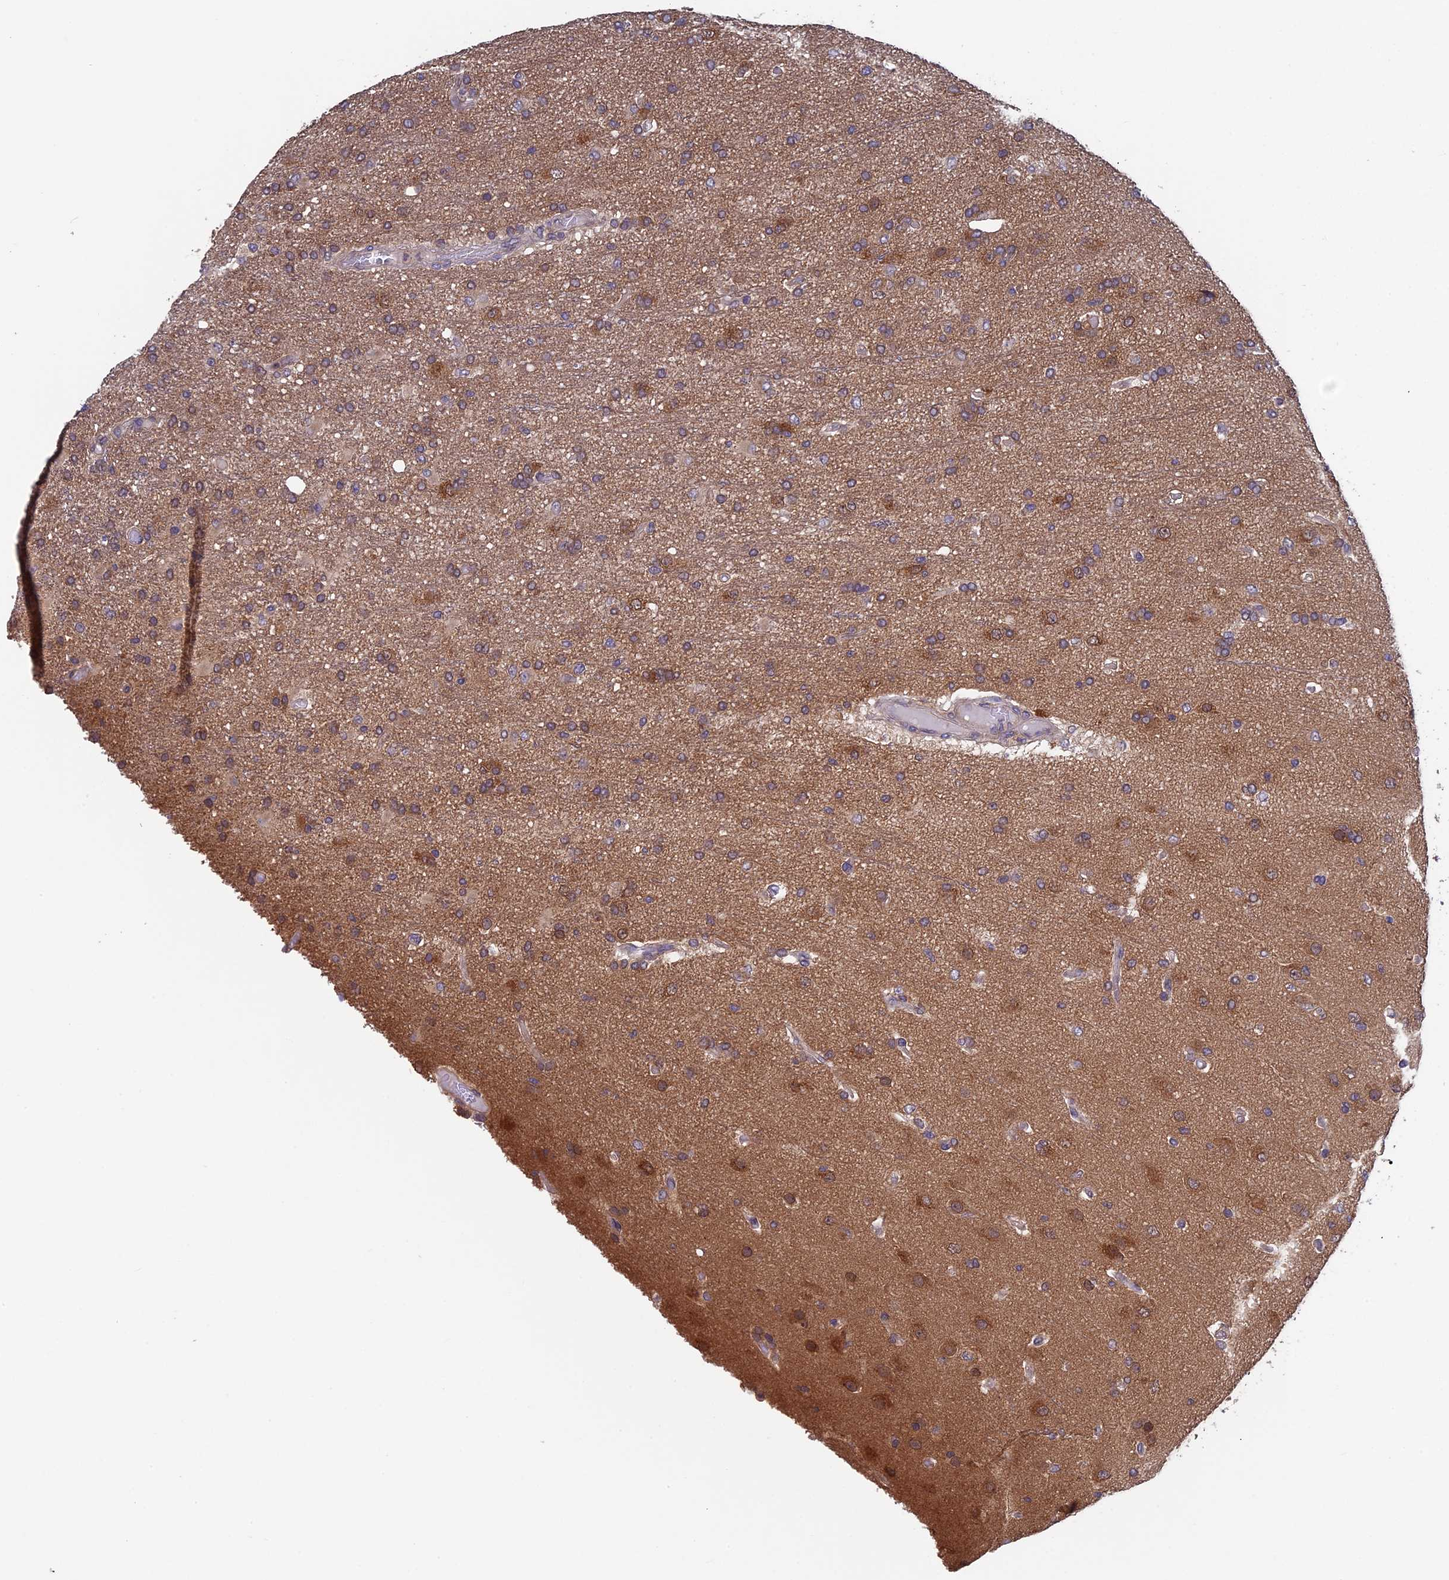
{"staining": {"intensity": "weak", "quantity": "25%-75%", "location": "cytoplasmic/membranous"}, "tissue": "glioma", "cell_type": "Tumor cells", "image_type": "cancer", "snomed": [{"axis": "morphology", "description": "Glioma, malignant, High grade"}, {"axis": "topography", "description": "Brain"}], "caption": "Immunohistochemistry (IHC) staining of malignant glioma (high-grade), which demonstrates low levels of weak cytoplasmic/membranous staining in approximately 25%-75% of tumor cells indicating weak cytoplasmic/membranous protein positivity. The staining was performed using DAB (brown) for protein detection and nuclei were counterstained in hematoxylin (blue).", "gene": "LCMT1", "patient": {"sex": "female", "age": 74}}